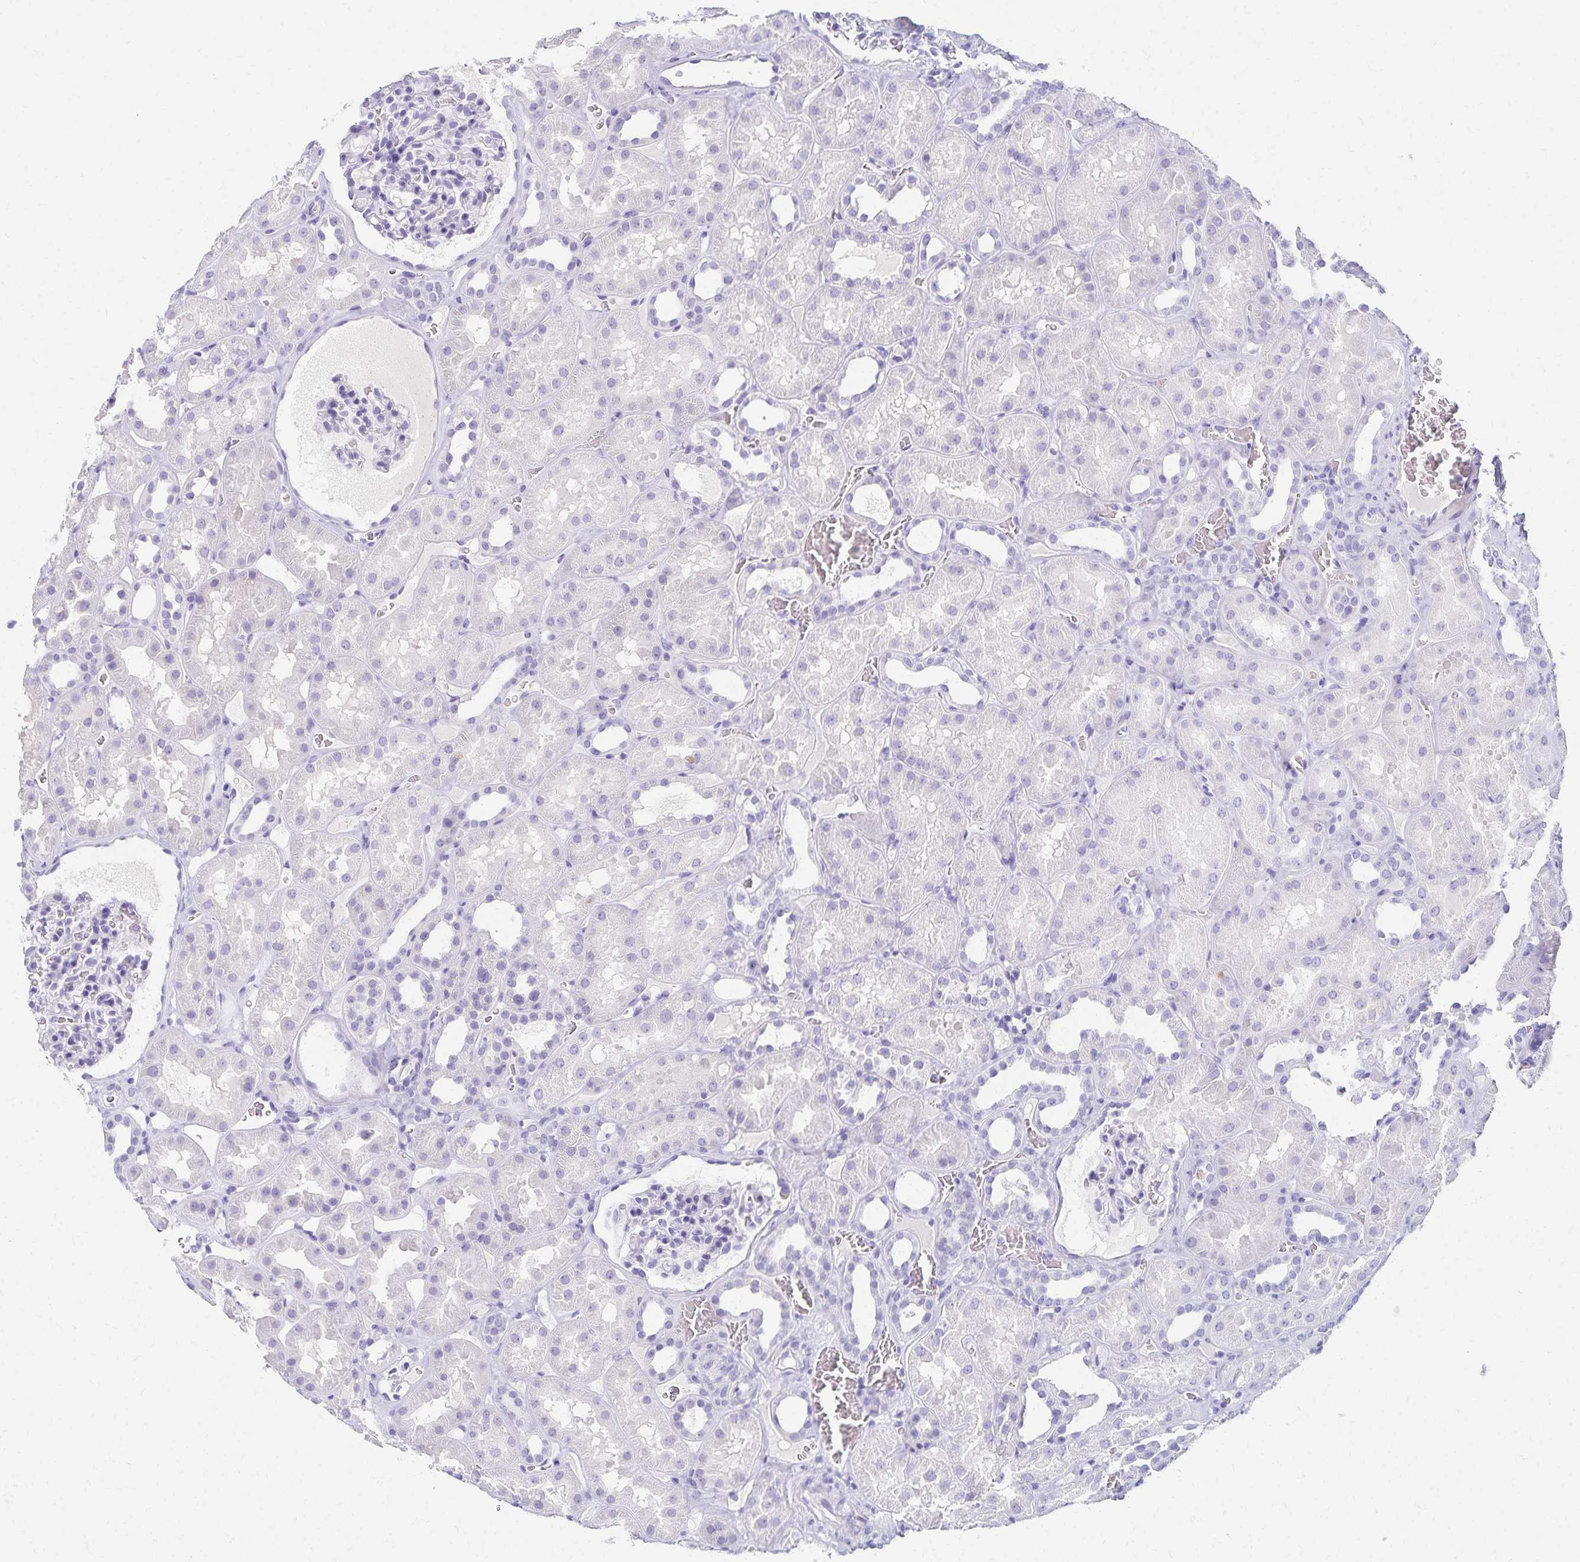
{"staining": {"intensity": "negative", "quantity": "none", "location": "none"}, "tissue": "kidney", "cell_type": "Cells in glomeruli", "image_type": "normal", "snomed": [{"axis": "morphology", "description": "Normal tissue, NOS"}, {"axis": "topography", "description": "Kidney"}], "caption": "This is an immunohistochemistry histopathology image of unremarkable human kidney. There is no positivity in cells in glomeruli.", "gene": "C2orf50", "patient": {"sex": "female", "age": 41}}